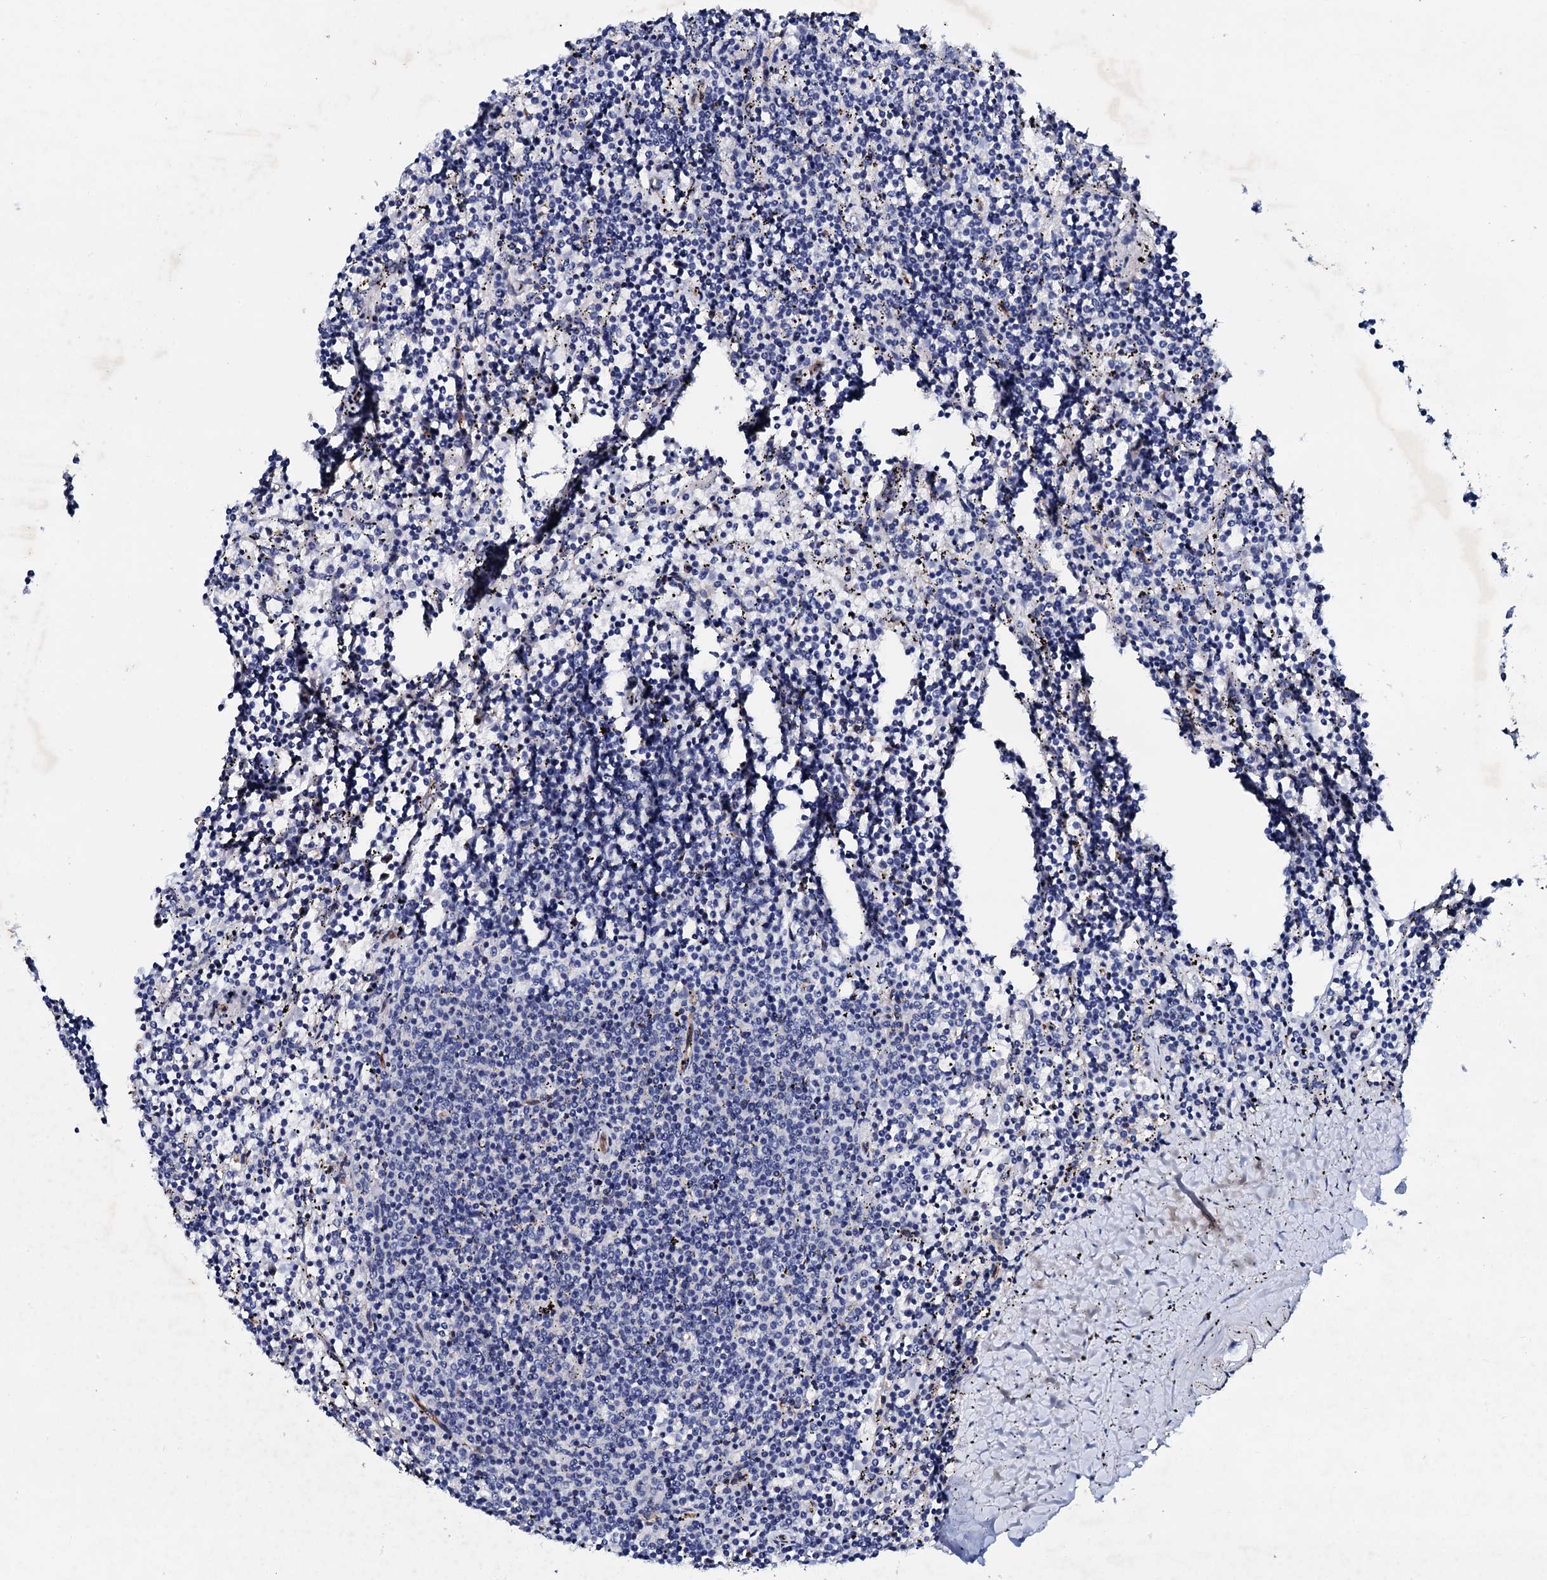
{"staining": {"intensity": "negative", "quantity": "none", "location": "none"}, "tissue": "lymphoma", "cell_type": "Tumor cells", "image_type": "cancer", "snomed": [{"axis": "morphology", "description": "Malignant lymphoma, non-Hodgkin's type, Low grade"}, {"axis": "topography", "description": "Spleen"}], "caption": "An immunohistochemistry photomicrograph of low-grade malignant lymphoma, non-Hodgkin's type is shown. There is no staining in tumor cells of low-grade malignant lymphoma, non-Hodgkin's type.", "gene": "TRDN", "patient": {"sex": "female", "age": 50}}